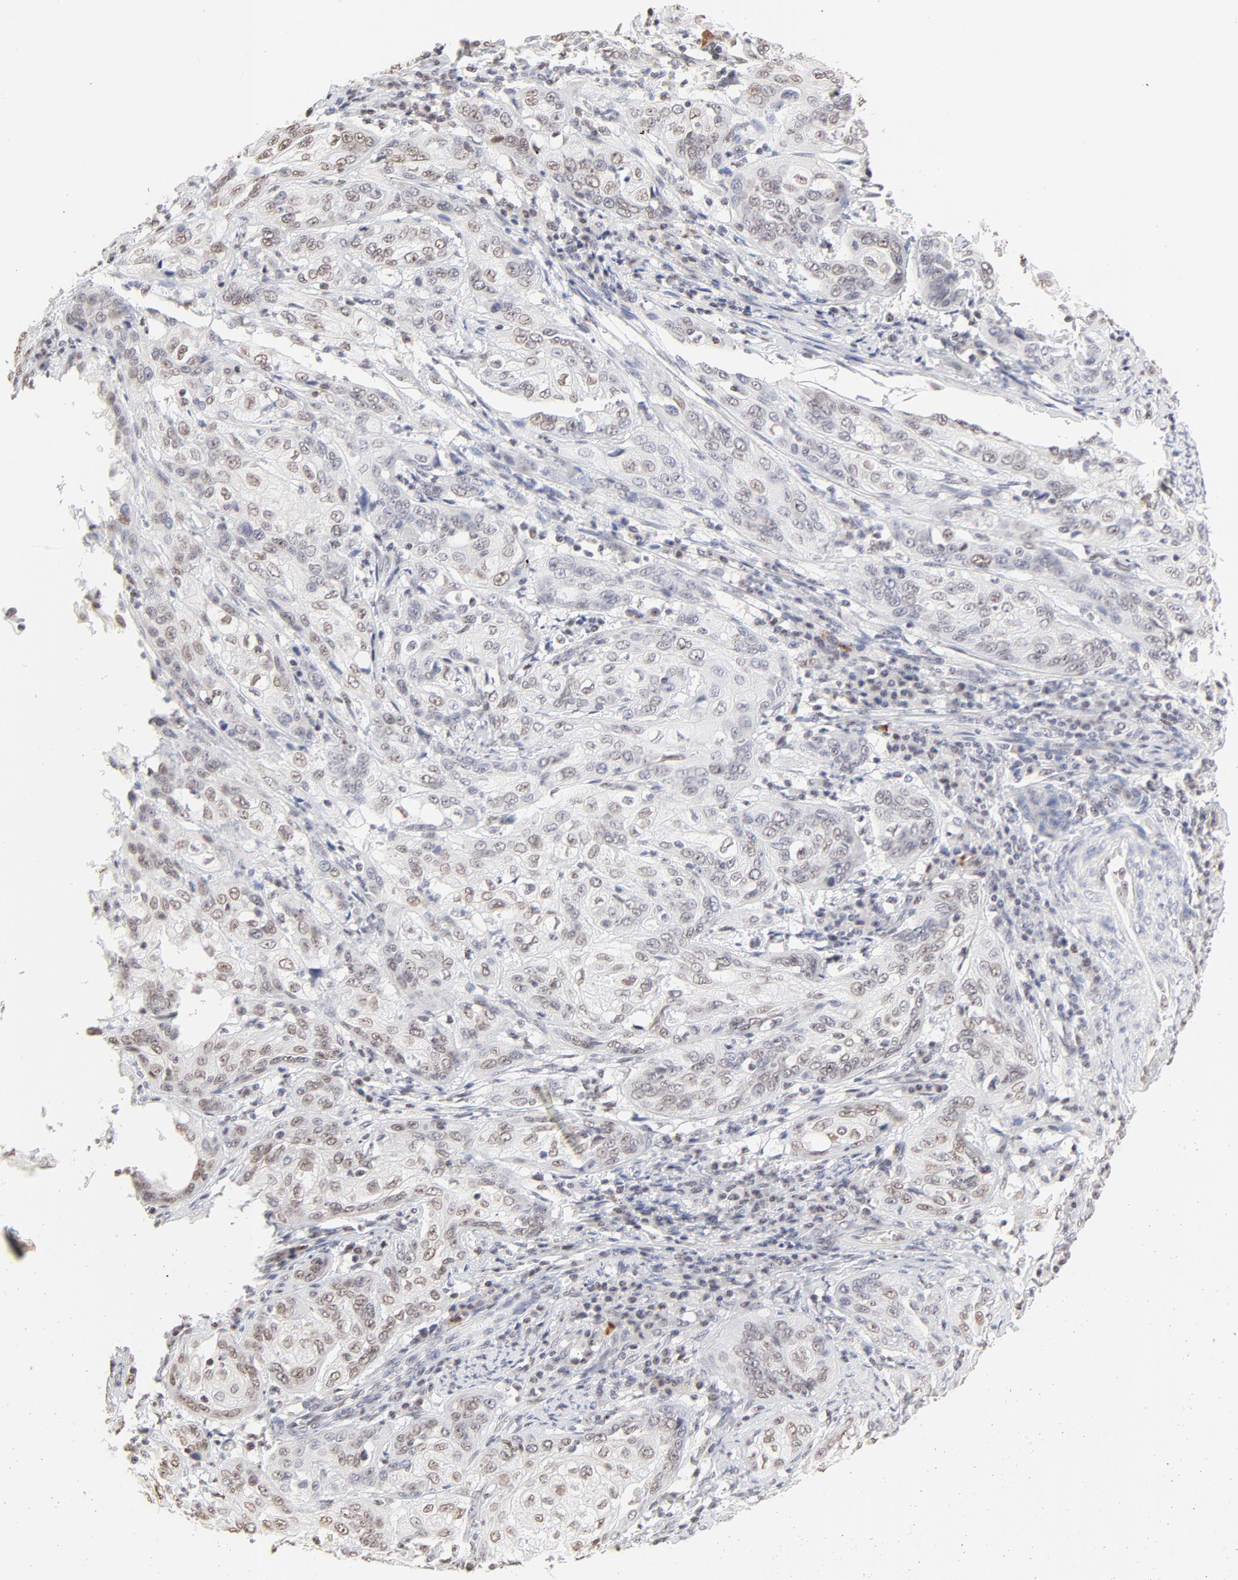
{"staining": {"intensity": "moderate", "quantity": ">75%", "location": "nuclear"}, "tissue": "cervical cancer", "cell_type": "Tumor cells", "image_type": "cancer", "snomed": [{"axis": "morphology", "description": "Squamous cell carcinoma, NOS"}, {"axis": "topography", "description": "Cervix"}], "caption": "IHC histopathology image of neoplastic tissue: cervical cancer (squamous cell carcinoma) stained using immunohistochemistry displays medium levels of moderate protein expression localized specifically in the nuclear of tumor cells, appearing as a nuclear brown color.", "gene": "NFIL3", "patient": {"sex": "female", "age": 41}}